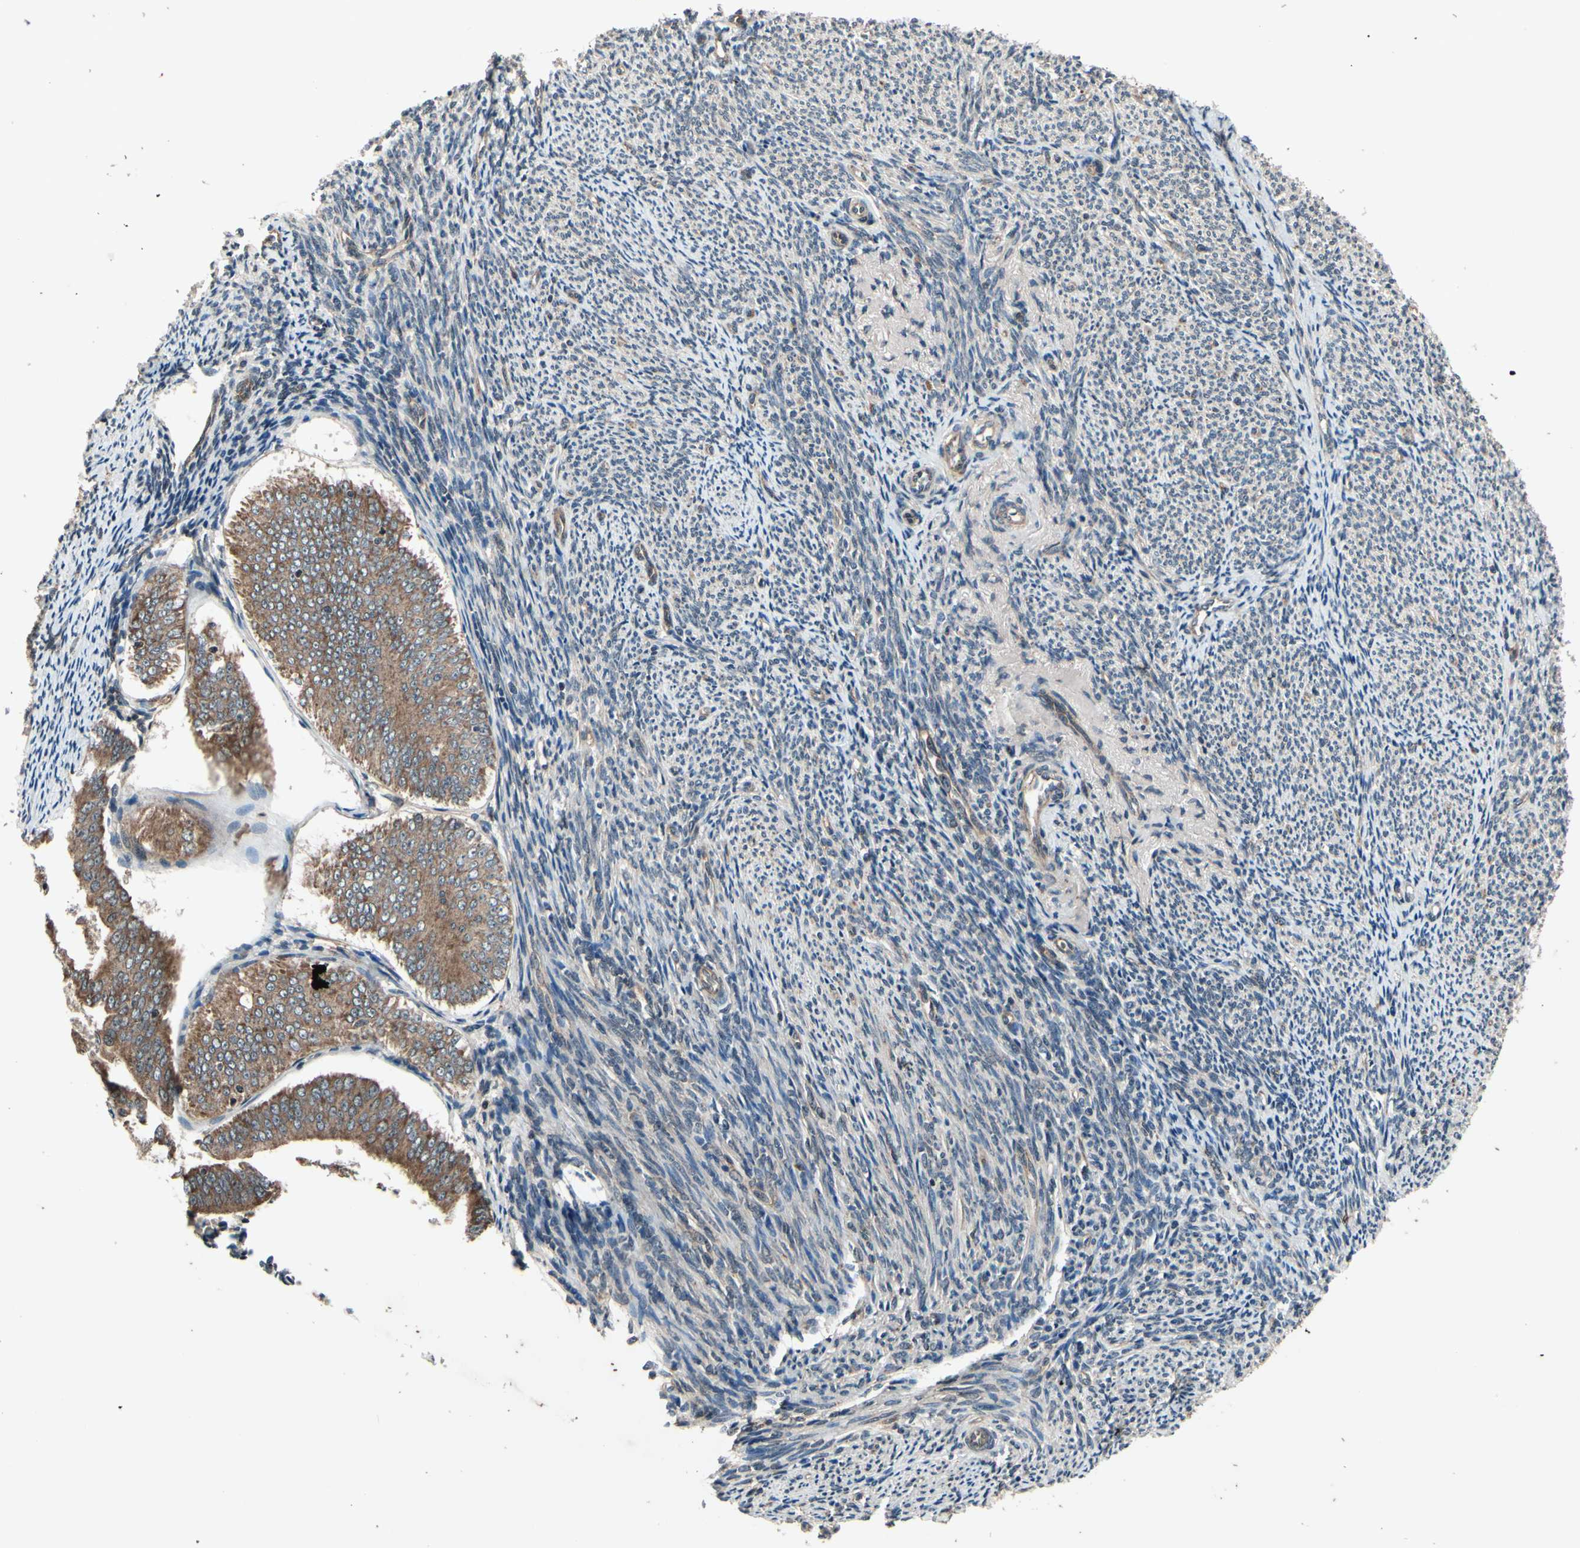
{"staining": {"intensity": "moderate", "quantity": ">75%", "location": "cytoplasmic/membranous"}, "tissue": "endometrial cancer", "cell_type": "Tumor cells", "image_type": "cancer", "snomed": [{"axis": "morphology", "description": "Adenocarcinoma, NOS"}, {"axis": "topography", "description": "Endometrium"}], "caption": "Moderate cytoplasmic/membranous positivity is identified in approximately >75% of tumor cells in endometrial cancer.", "gene": "MBTPS2", "patient": {"sex": "female", "age": 63}}